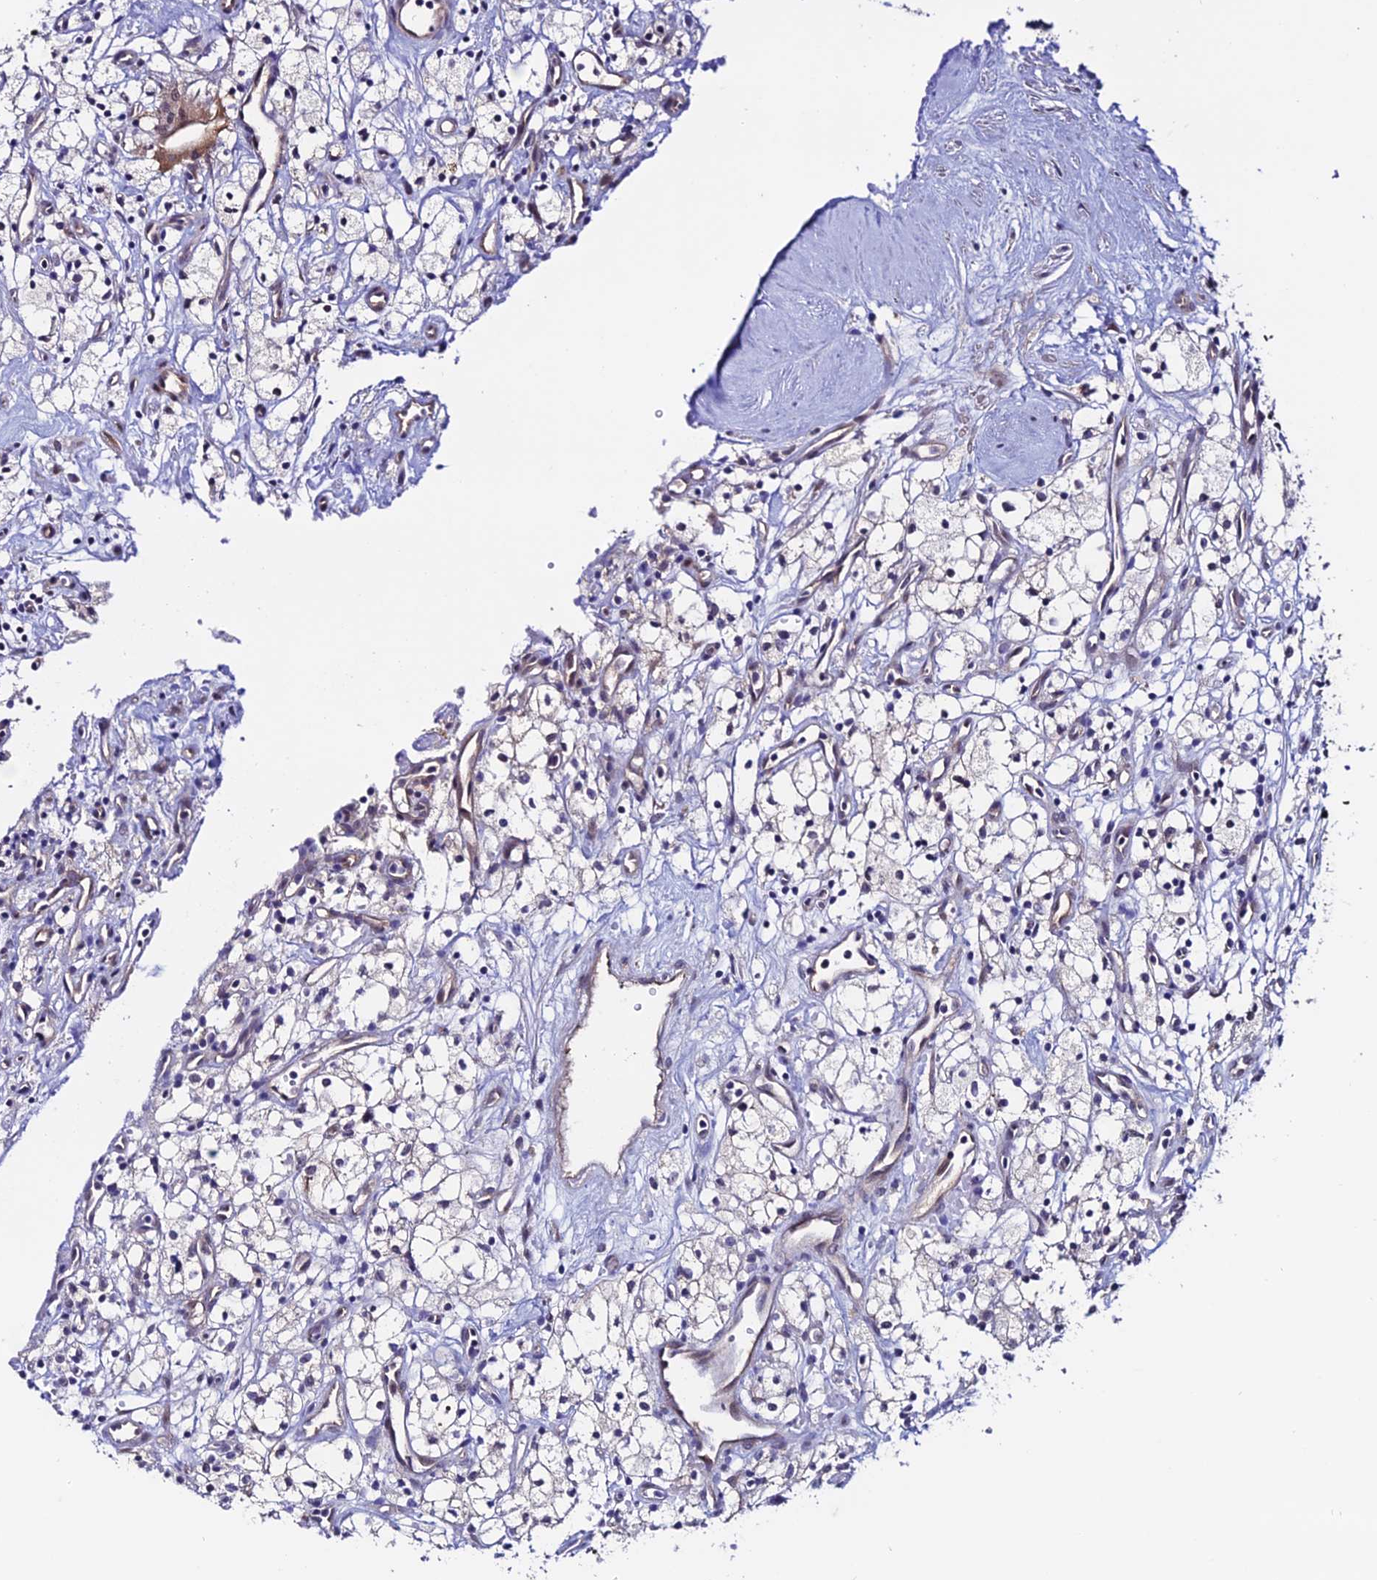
{"staining": {"intensity": "negative", "quantity": "none", "location": "none"}, "tissue": "renal cancer", "cell_type": "Tumor cells", "image_type": "cancer", "snomed": [{"axis": "morphology", "description": "Adenocarcinoma, NOS"}, {"axis": "topography", "description": "Kidney"}], "caption": "Image shows no significant protein expression in tumor cells of renal adenocarcinoma.", "gene": "FZD8", "patient": {"sex": "male", "age": 59}}